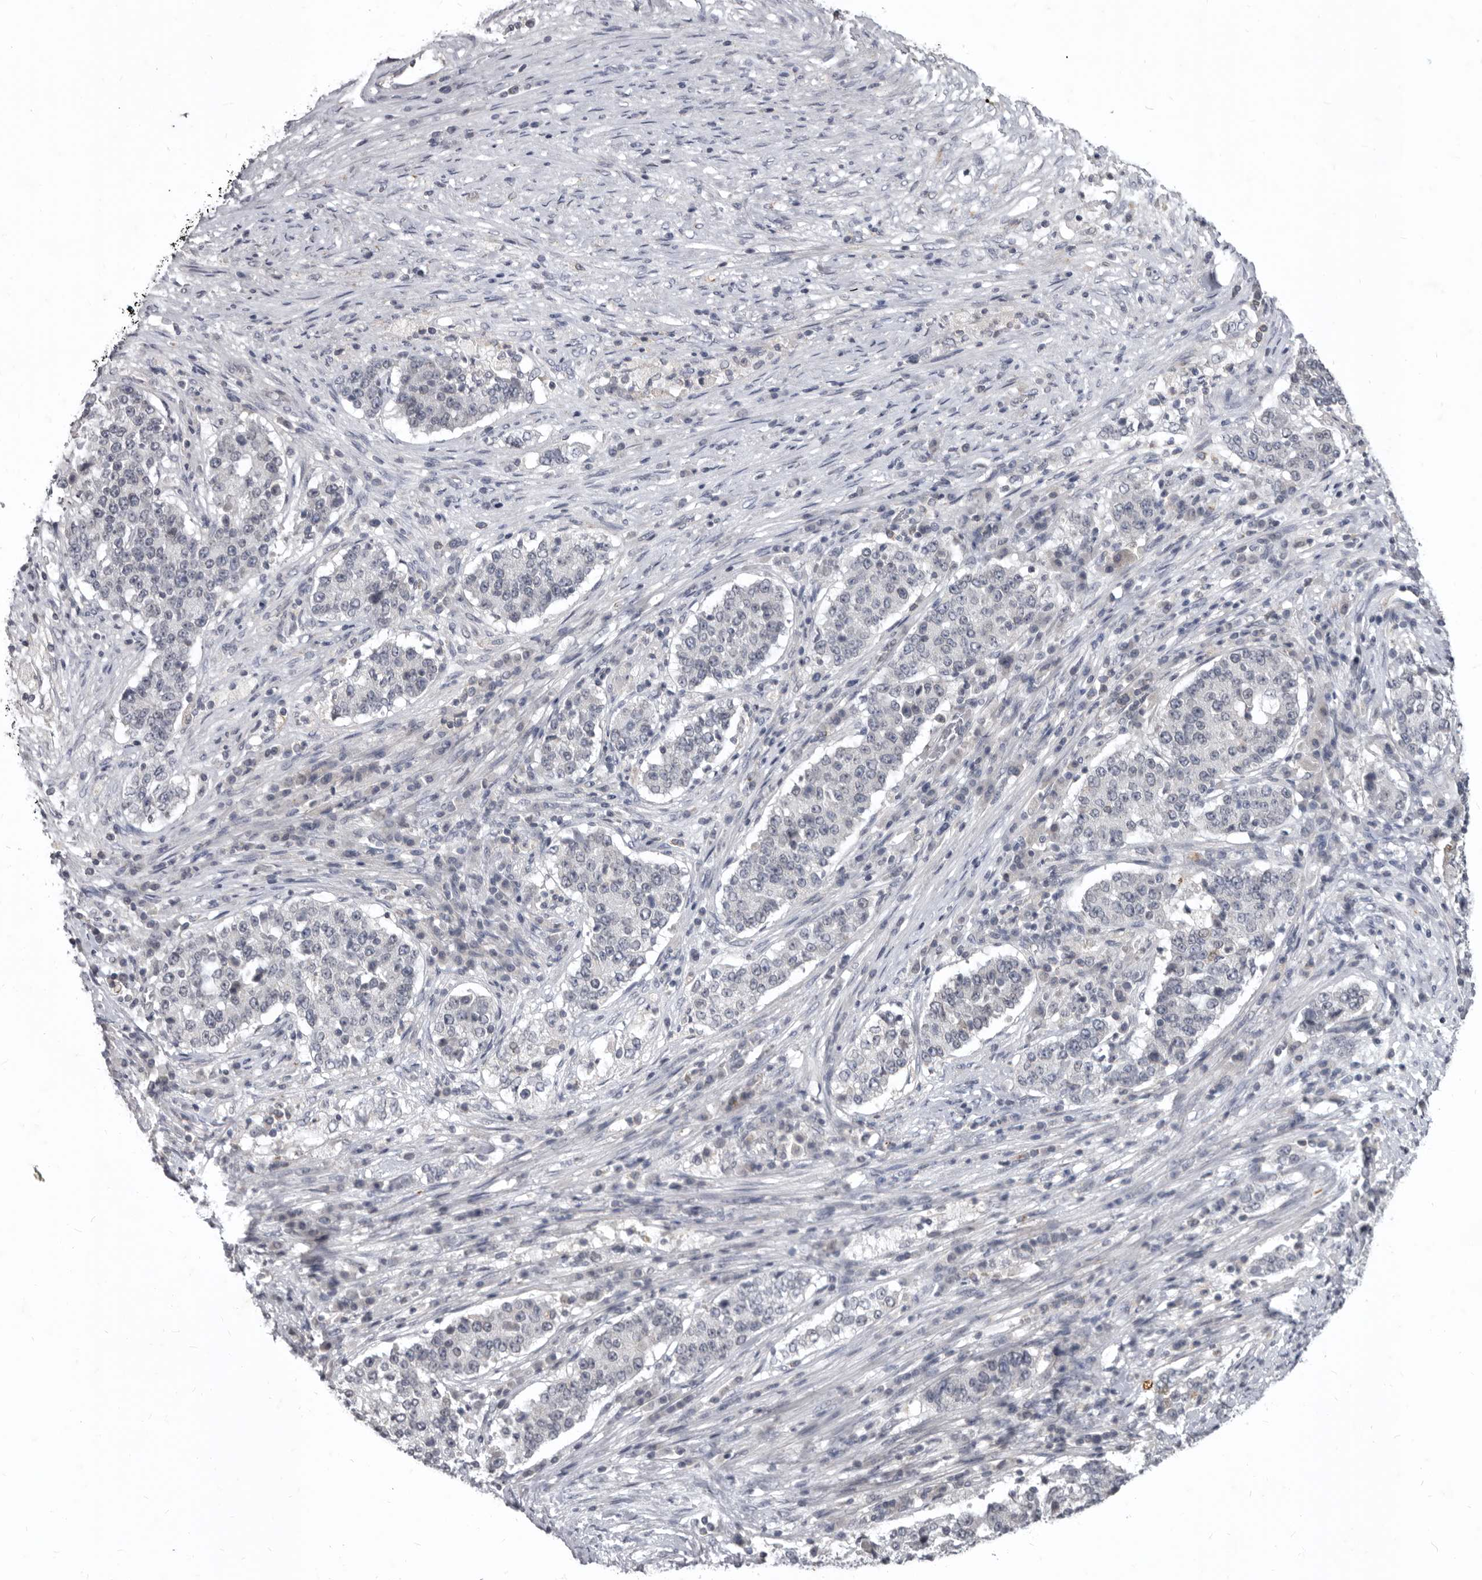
{"staining": {"intensity": "negative", "quantity": "none", "location": "none"}, "tissue": "stomach cancer", "cell_type": "Tumor cells", "image_type": "cancer", "snomed": [{"axis": "morphology", "description": "Adenocarcinoma, NOS"}, {"axis": "topography", "description": "Stomach"}], "caption": "Immunohistochemical staining of human stomach adenocarcinoma exhibits no significant positivity in tumor cells. The staining was performed using DAB to visualize the protein expression in brown, while the nuclei were stained in blue with hematoxylin (Magnification: 20x).", "gene": "SULT1E1", "patient": {"sex": "male", "age": 59}}